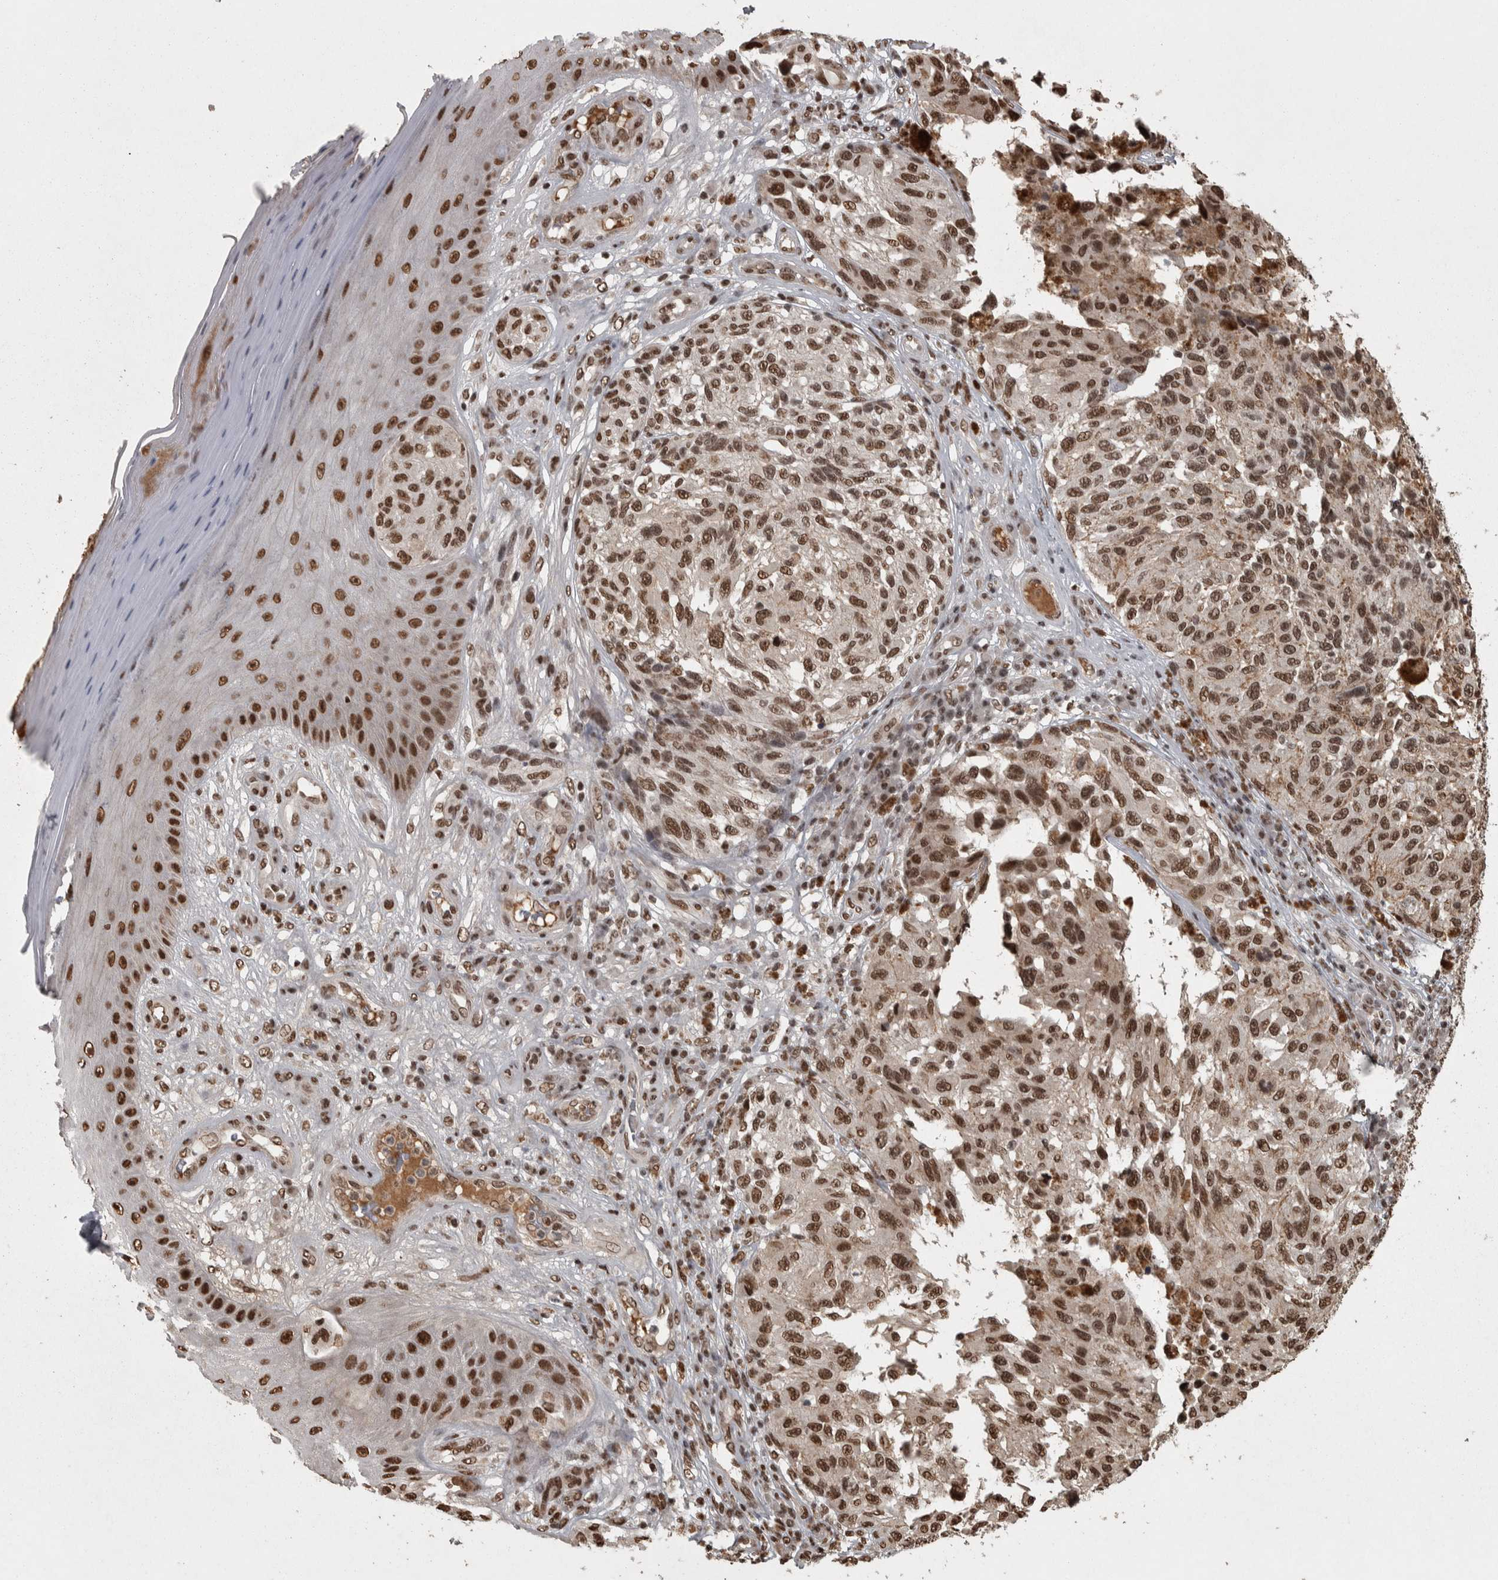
{"staining": {"intensity": "strong", "quantity": ">75%", "location": "nuclear"}, "tissue": "melanoma", "cell_type": "Tumor cells", "image_type": "cancer", "snomed": [{"axis": "morphology", "description": "Malignant melanoma, NOS"}, {"axis": "topography", "description": "Skin"}], "caption": "Human malignant melanoma stained for a protein (brown) shows strong nuclear positive positivity in approximately >75% of tumor cells.", "gene": "ZFHX4", "patient": {"sex": "female", "age": 73}}